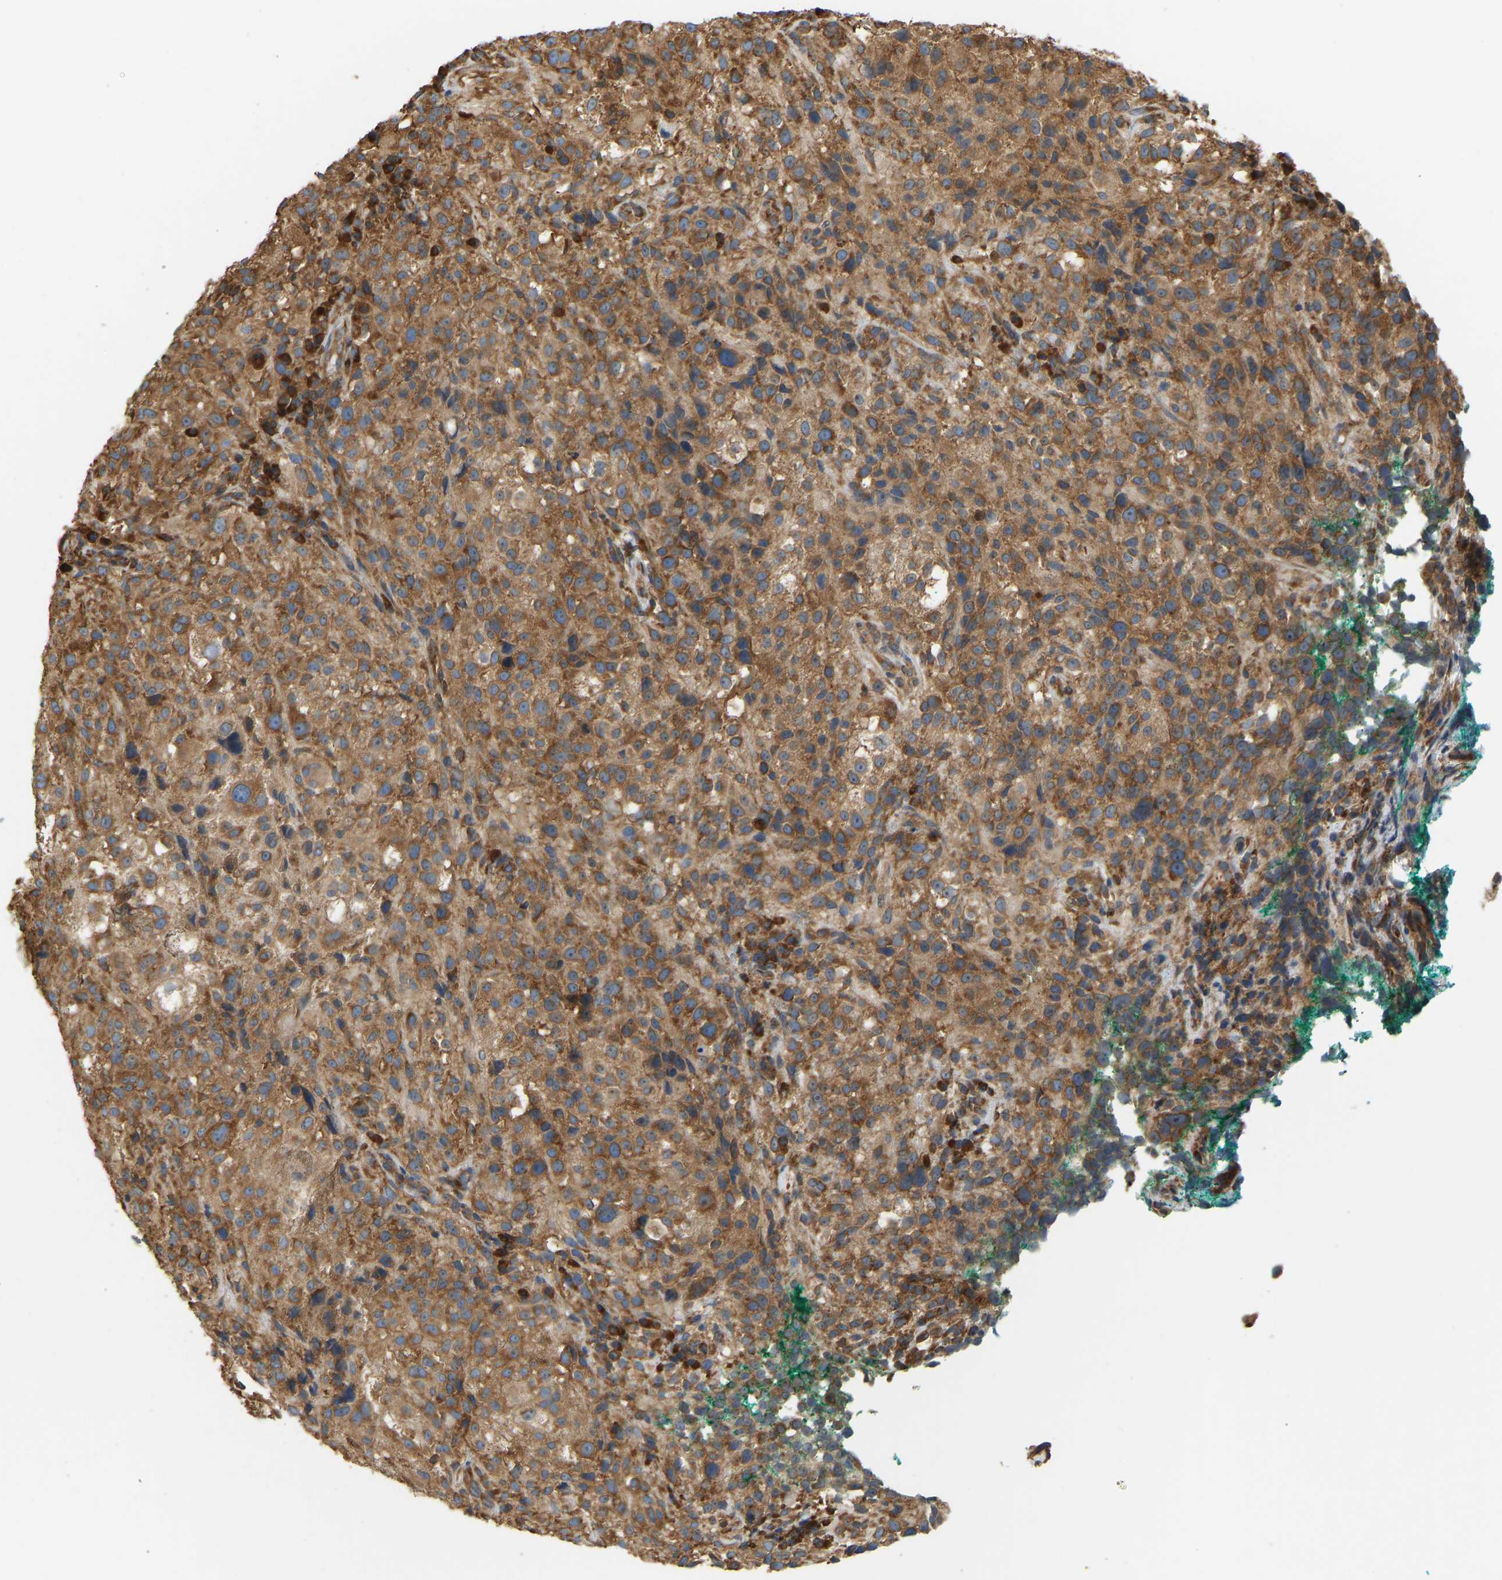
{"staining": {"intensity": "moderate", "quantity": ">75%", "location": "cytoplasmic/membranous"}, "tissue": "melanoma", "cell_type": "Tumor cells", "image_type": "cancer", "snomed": [{"axis": "morphology", "description": "Necrosis, NOS"}, {"axis": "morphology", "description": "Malignant melanoma, NOS"}, {"axis": "topography", "description": "Skin"}], "caption": "Immunohistochemistry (IHC) micrograph of malignant melanoma stained for a protein (brown), which reveals medium levels of moderate cytoplasmic/membranous staining in about >75% of tumor cells.", "gene": "RPS6KB2", "patient": {"sex": "female", "age": 87}}